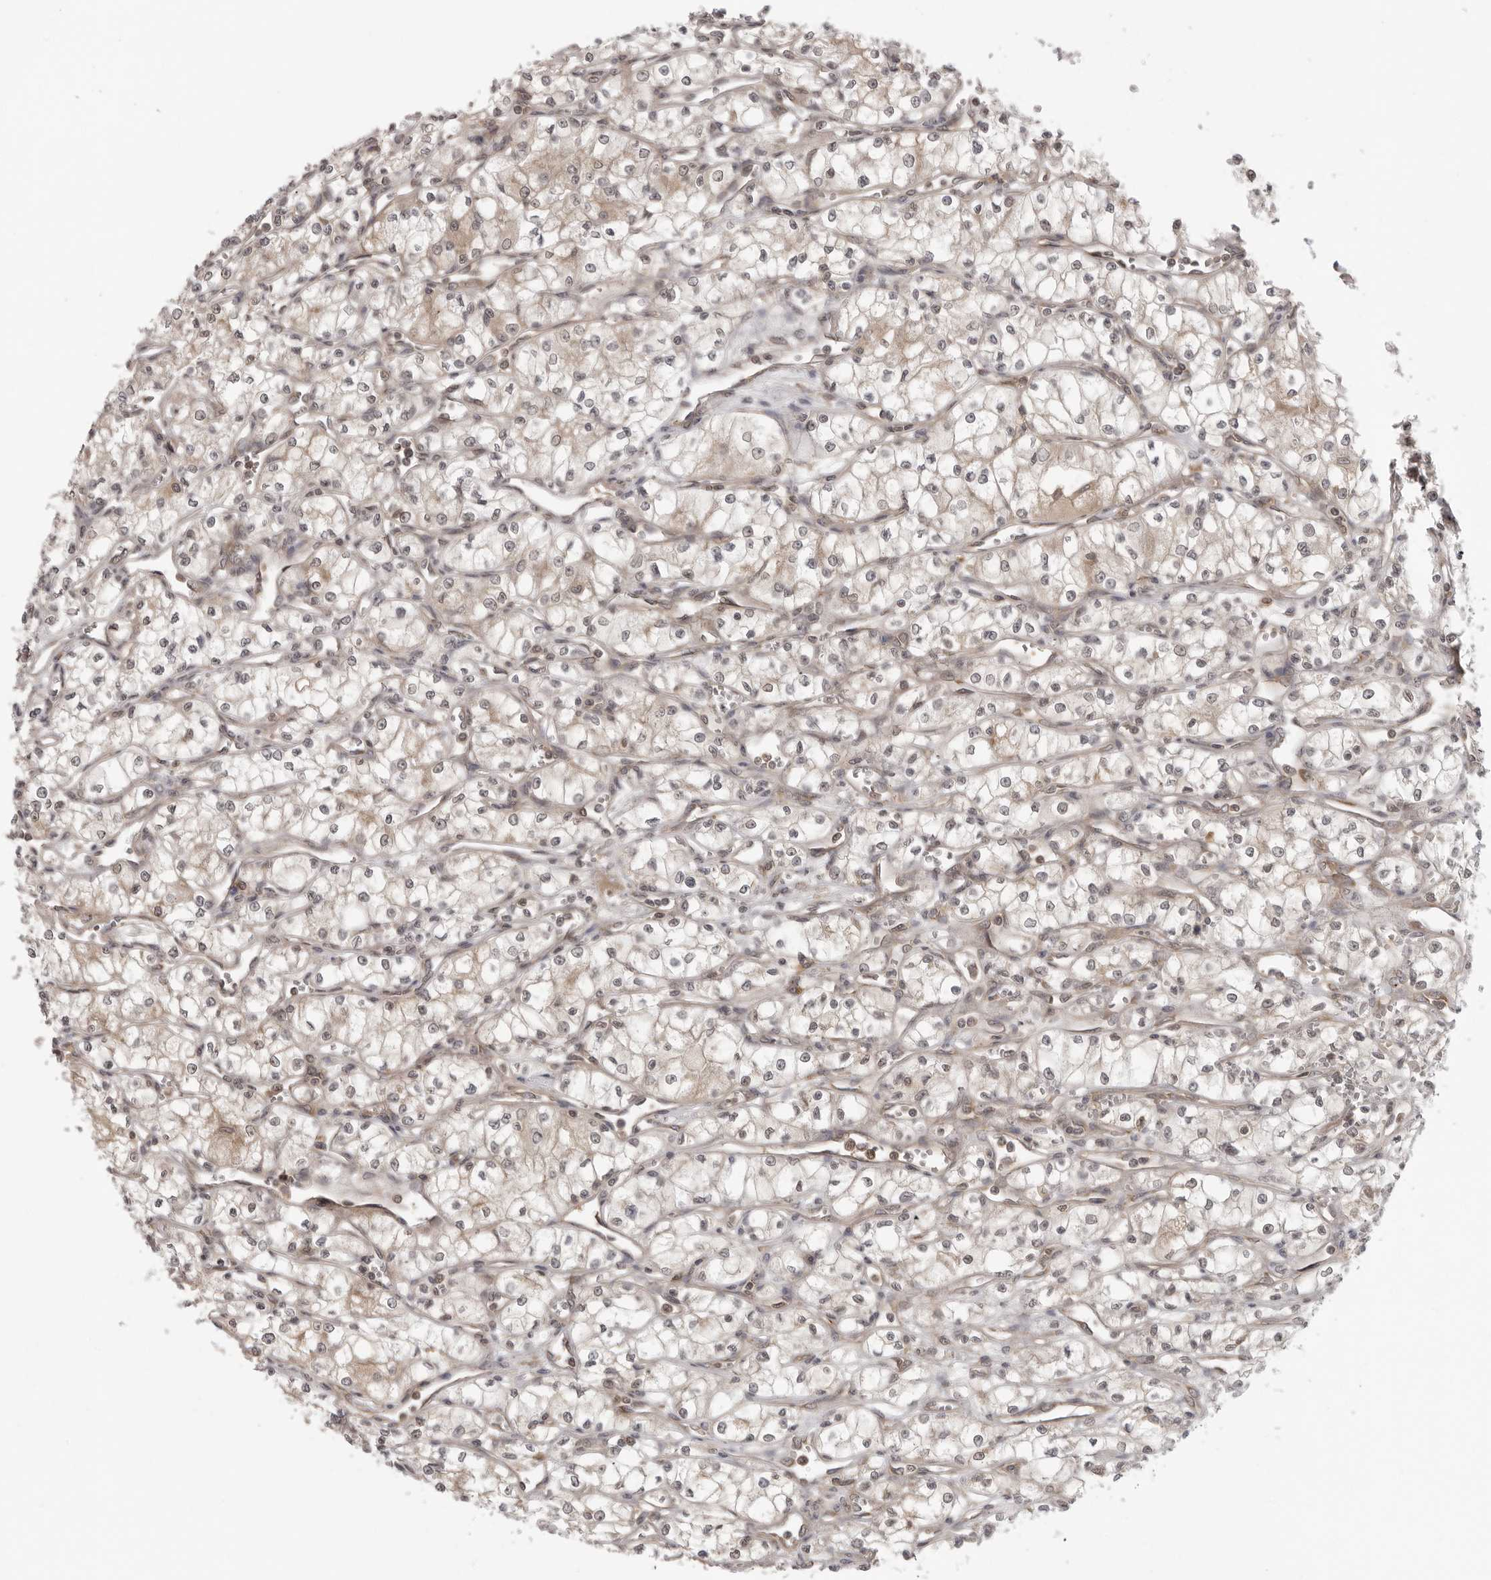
{"staining": {"intensity": "negative", "quantity": "none", "location": "none"}, "tissue": "renal cancer", "cell_type": "Tumor cells", "image_type": "cancer", "snomed": [{"axis": "morphology", "description": "Adenocarcinoma, NOS"}, {"axis": "topography", "description": "Kidney"}], "caption": "Tumor cells are negative for protein expression in human renal cancer (adenocarcinoma).", "gene": "PRRC2A", "patient": {"sex": "male", "age": 59}}